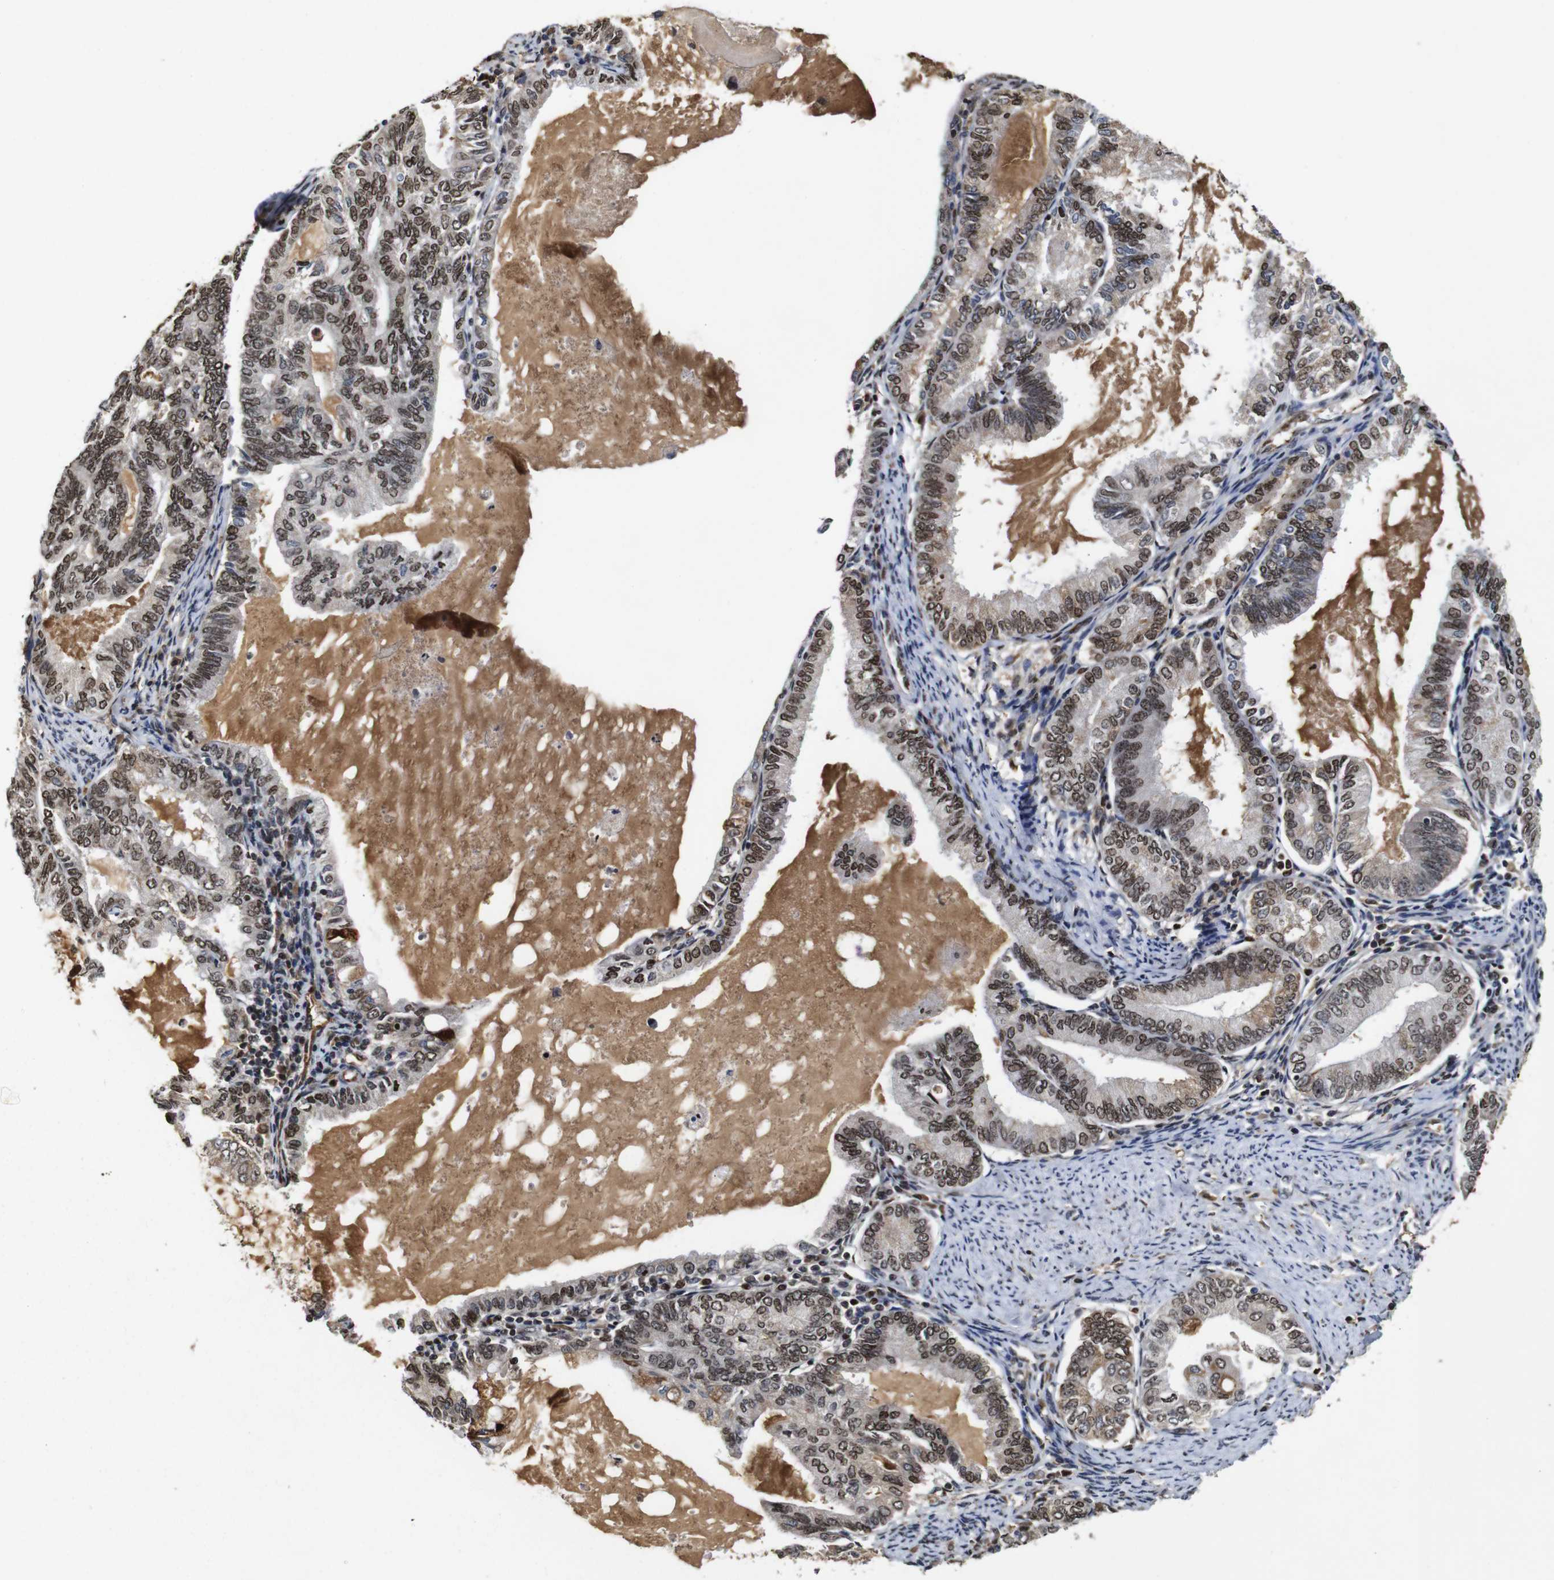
{"staining": {"intensity": "weak", "quantity": "25%-75%", "location": "cytoplasmic/membranous,nuclear"}, "tissue": "endometrial cancer", "cell_type": "Tumor cells", "image_type": "cancer", "snomed": [{"axis": "morphology", "description": "Adenocarcinoma, NOS"}, {"axis": "topography", "description": "Endometrium"}], "caption": "DAB (3,3'-diaminobenzidine) immunohistochemical staining of human adenocarcinoma (endometrial) displays weak cytoplasmic/membranous and nuclear protein expression in about 25%-75% of tumor cells.", "gene": "MYC", "patient": {"sex": "female", "age": 86}}